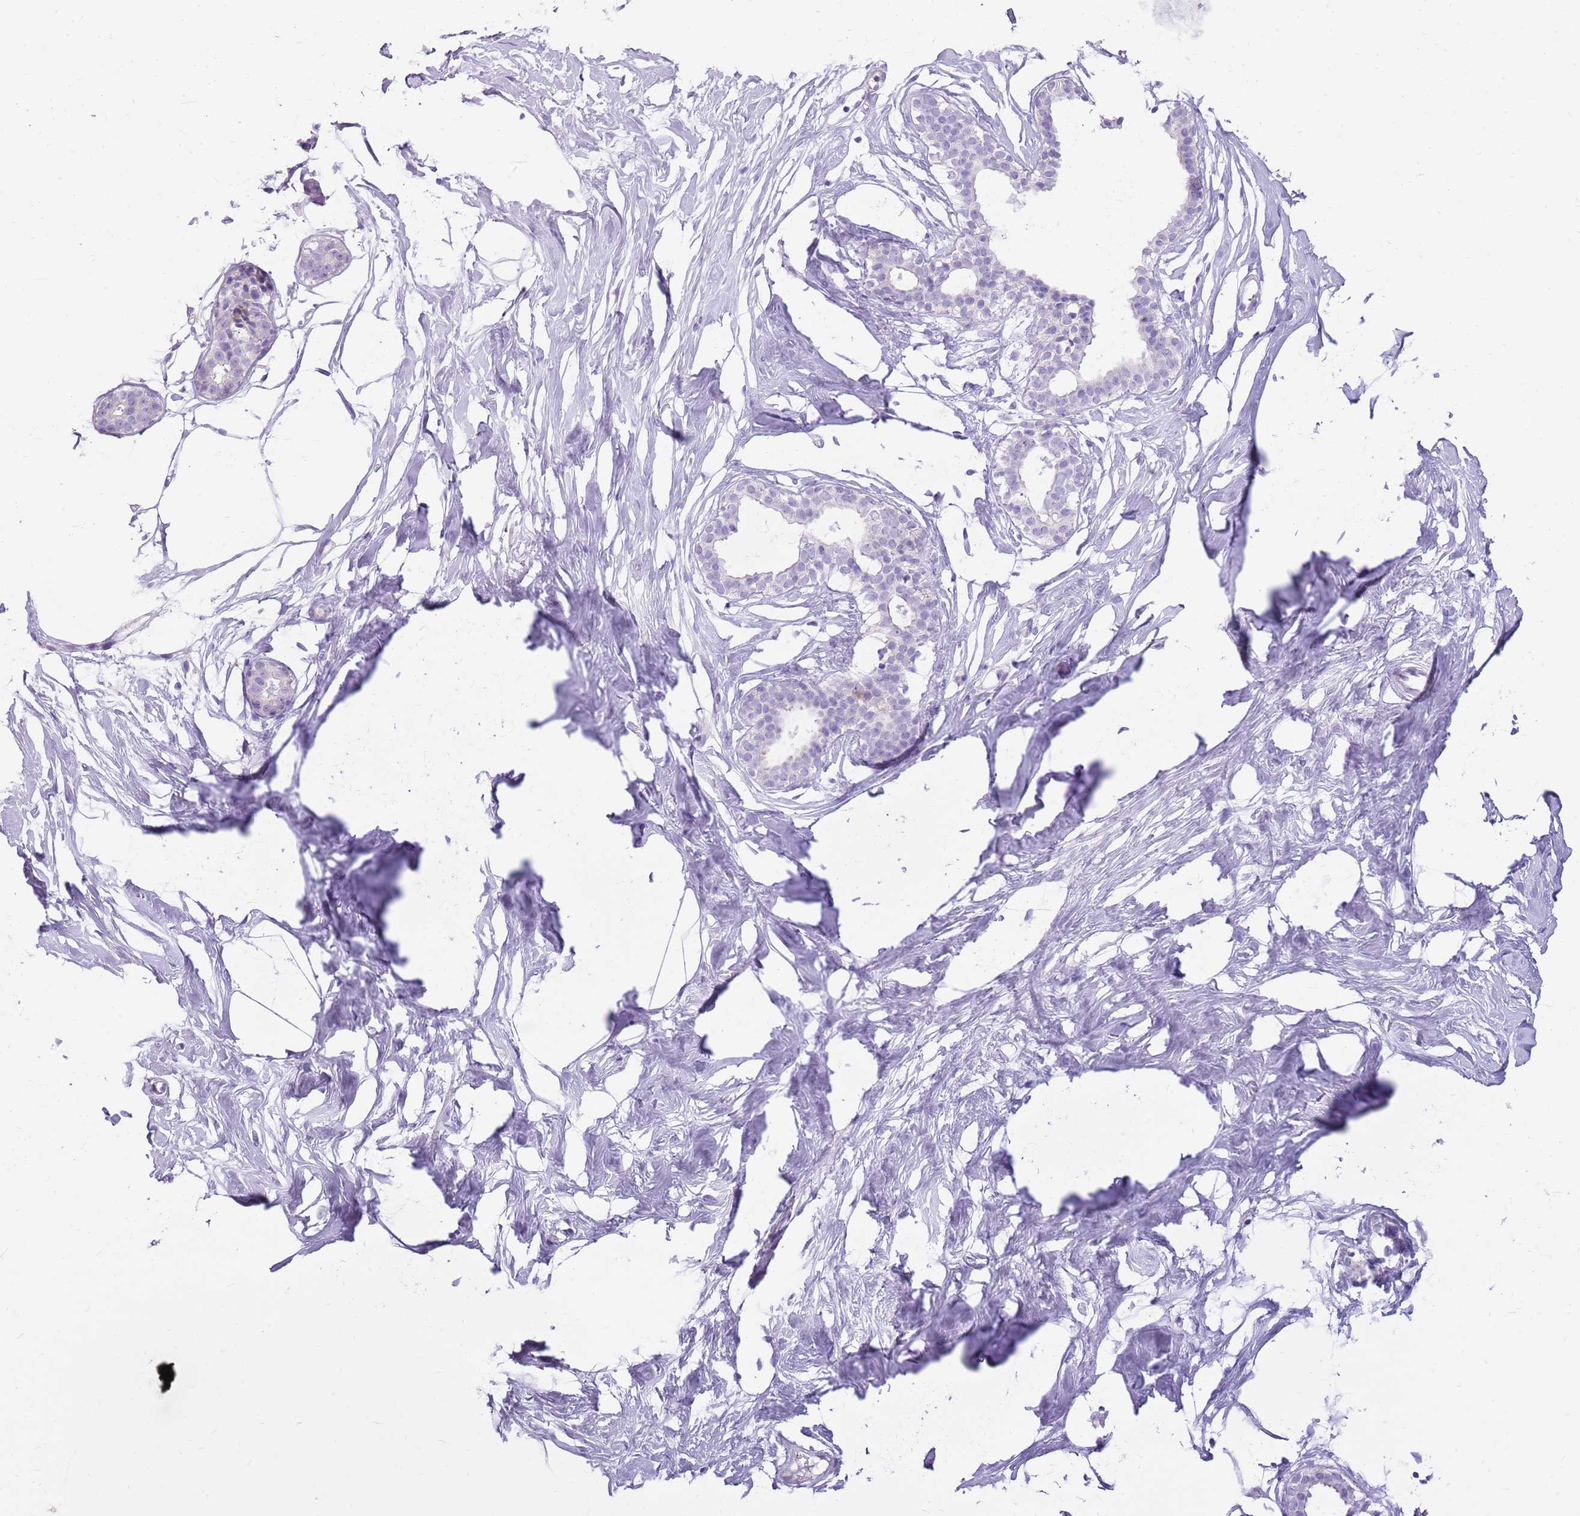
{"staining": {"intensity": "negative", "quantity": "none", "location": "none"}, "tissue": "breast", "cell_type": "Adipocytes", "image_type": "normal", "snomed": [{"axis": "morphology", "description": "Normal tissue, NOS"}, {"axis": "morphology", "description": "Adenoma, NOS"}, {"axis": "topography", "description": "Breast"}], "caption": "This is an immunohistochemistry (IHC) histopathology image of unremarkable breast. There is no staining in adipocytes.", "gene": "CNPPD1", "patient": {"sex": "female", "age": 23}}